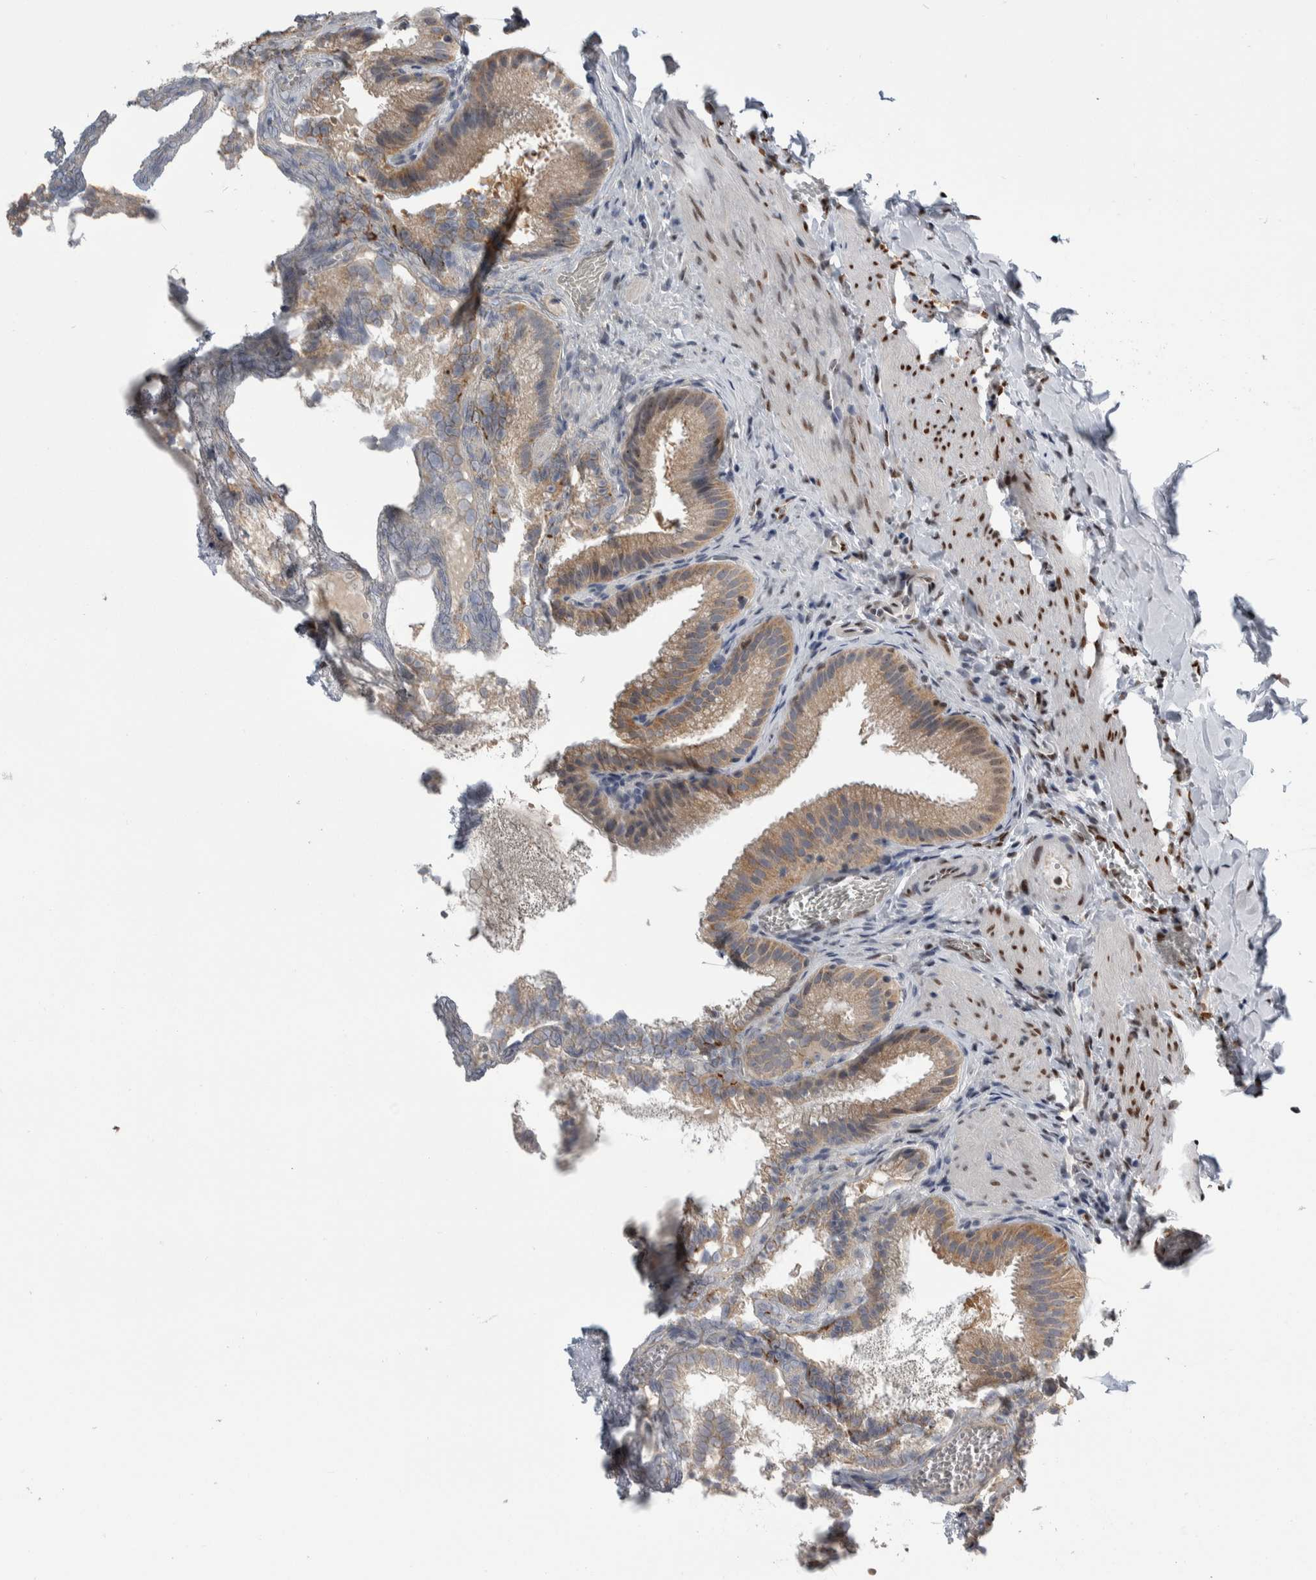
{"staining": {"intensity": "moderate", "quantity": "25%-75%", "location": "cytoplasmic/membranous,nuclear"}, "tissue": "gallbladder", "cell_type": "Glandular cells", "image_type": "normal", "snomed": [{"axis": "morphology", "description": "Normal tissue, NOS"}, {"axis": "topography", "description": "Gallbladder"}], "caption": "Immunohistochemical staining of normal human gallbladder displays 25%-75% levels of moderate cytoplasmic/membranous,nuclear protein staining in approximately 25%-75% of glandular cells.", "gene": "TAX1BP1", "patient": {"sex": "male", "age": 38}}